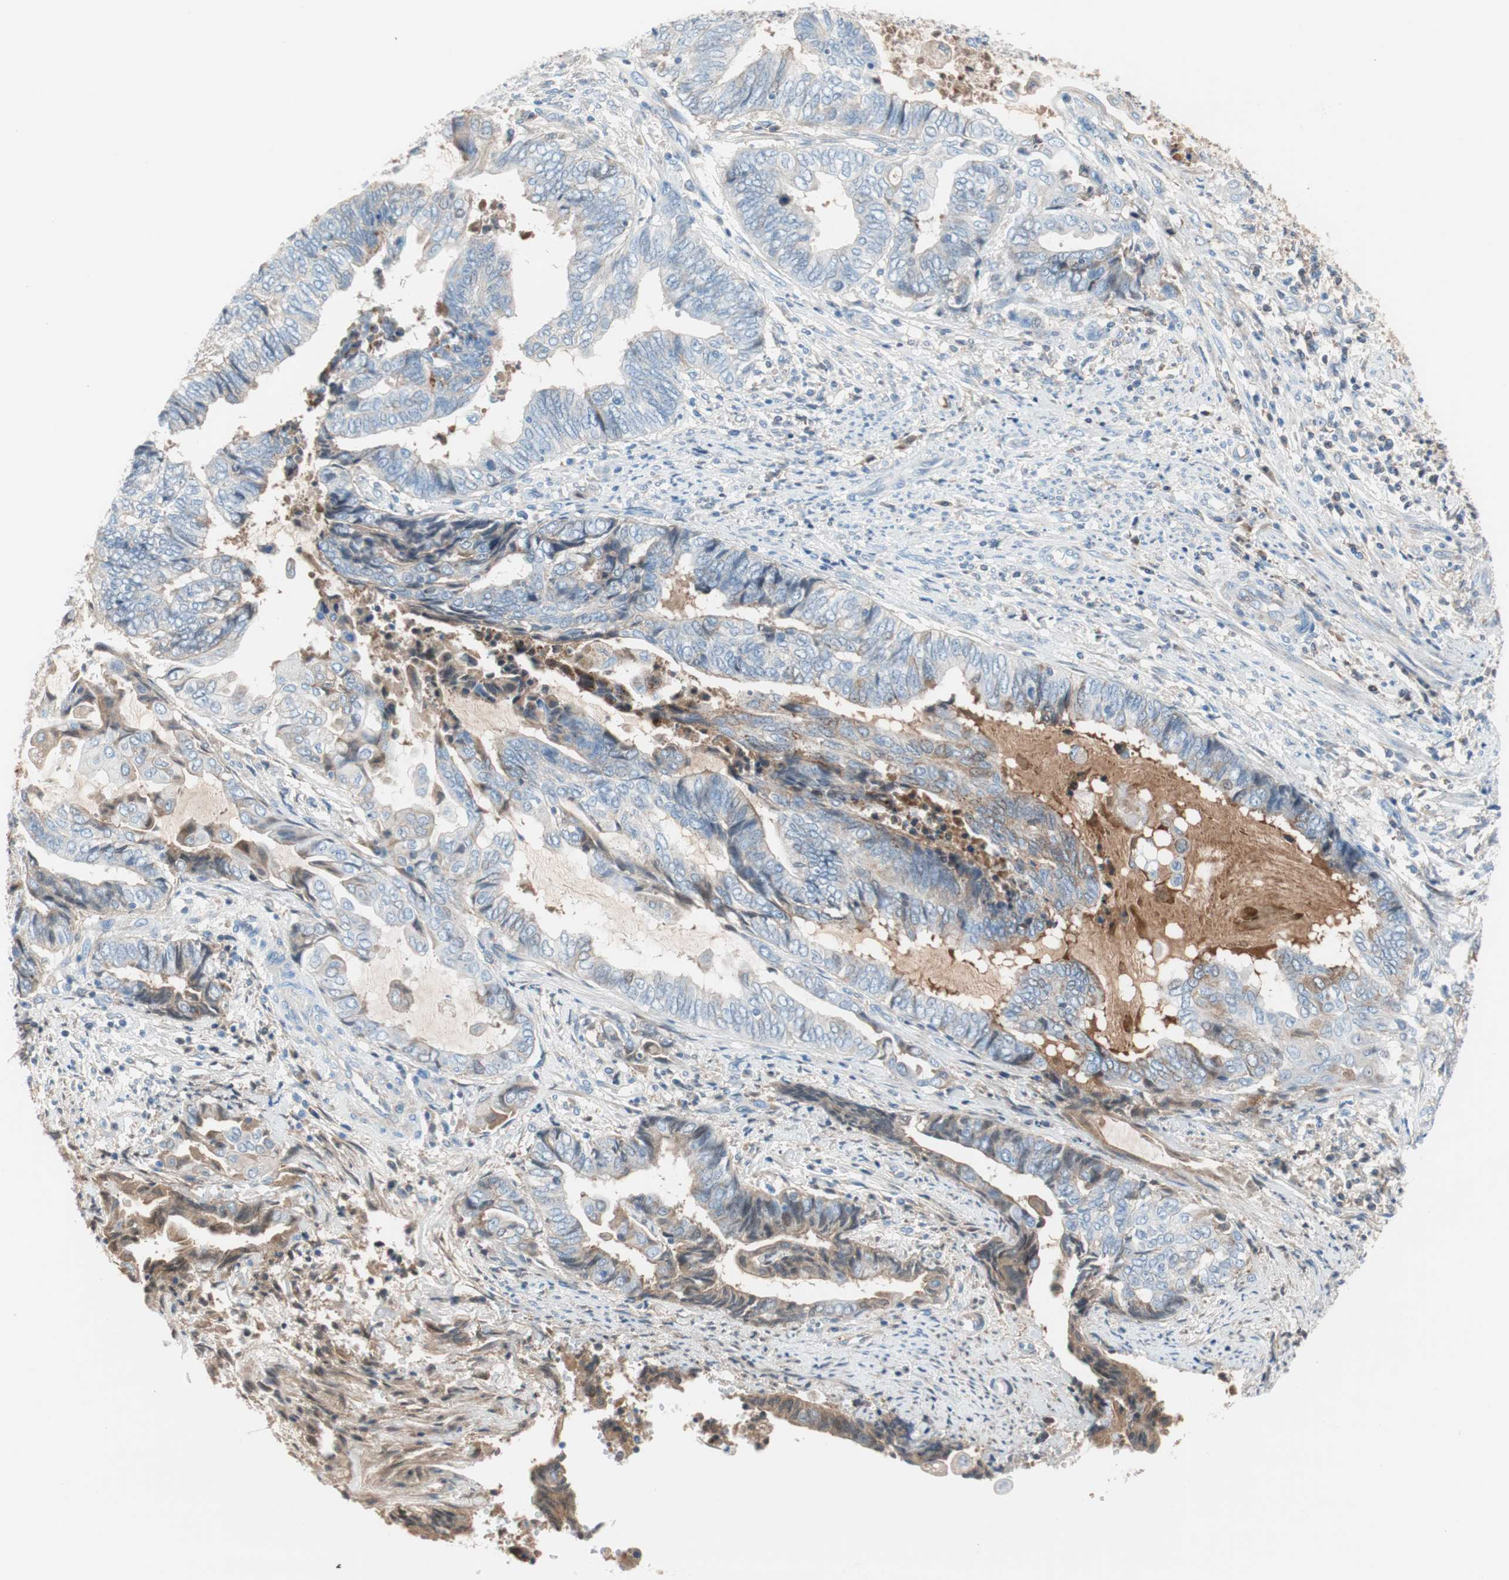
{"staining": {"intensity": "negative", "quantity": "none", "location": "none"}, "tissue": "endometrial cancer", "cell_type": "Tumor cells", "image_type": "cancer", "snomed": [{"axis": "morphology", "description": "Adenocarcinoma, NOS"}, {"axis": "topography", "description": "Uterus"}, {"axis": "topography", "description": "Endometrium"}], "caption": "This histopathology image is of endometrial cancer stained with immunohistochemistry to label a protein in brown with the nuclei are counter-stained blue. There is no staining in tumor cells.", "gene": "RBP4", "patient": {"sex": "female", "age": 70}}